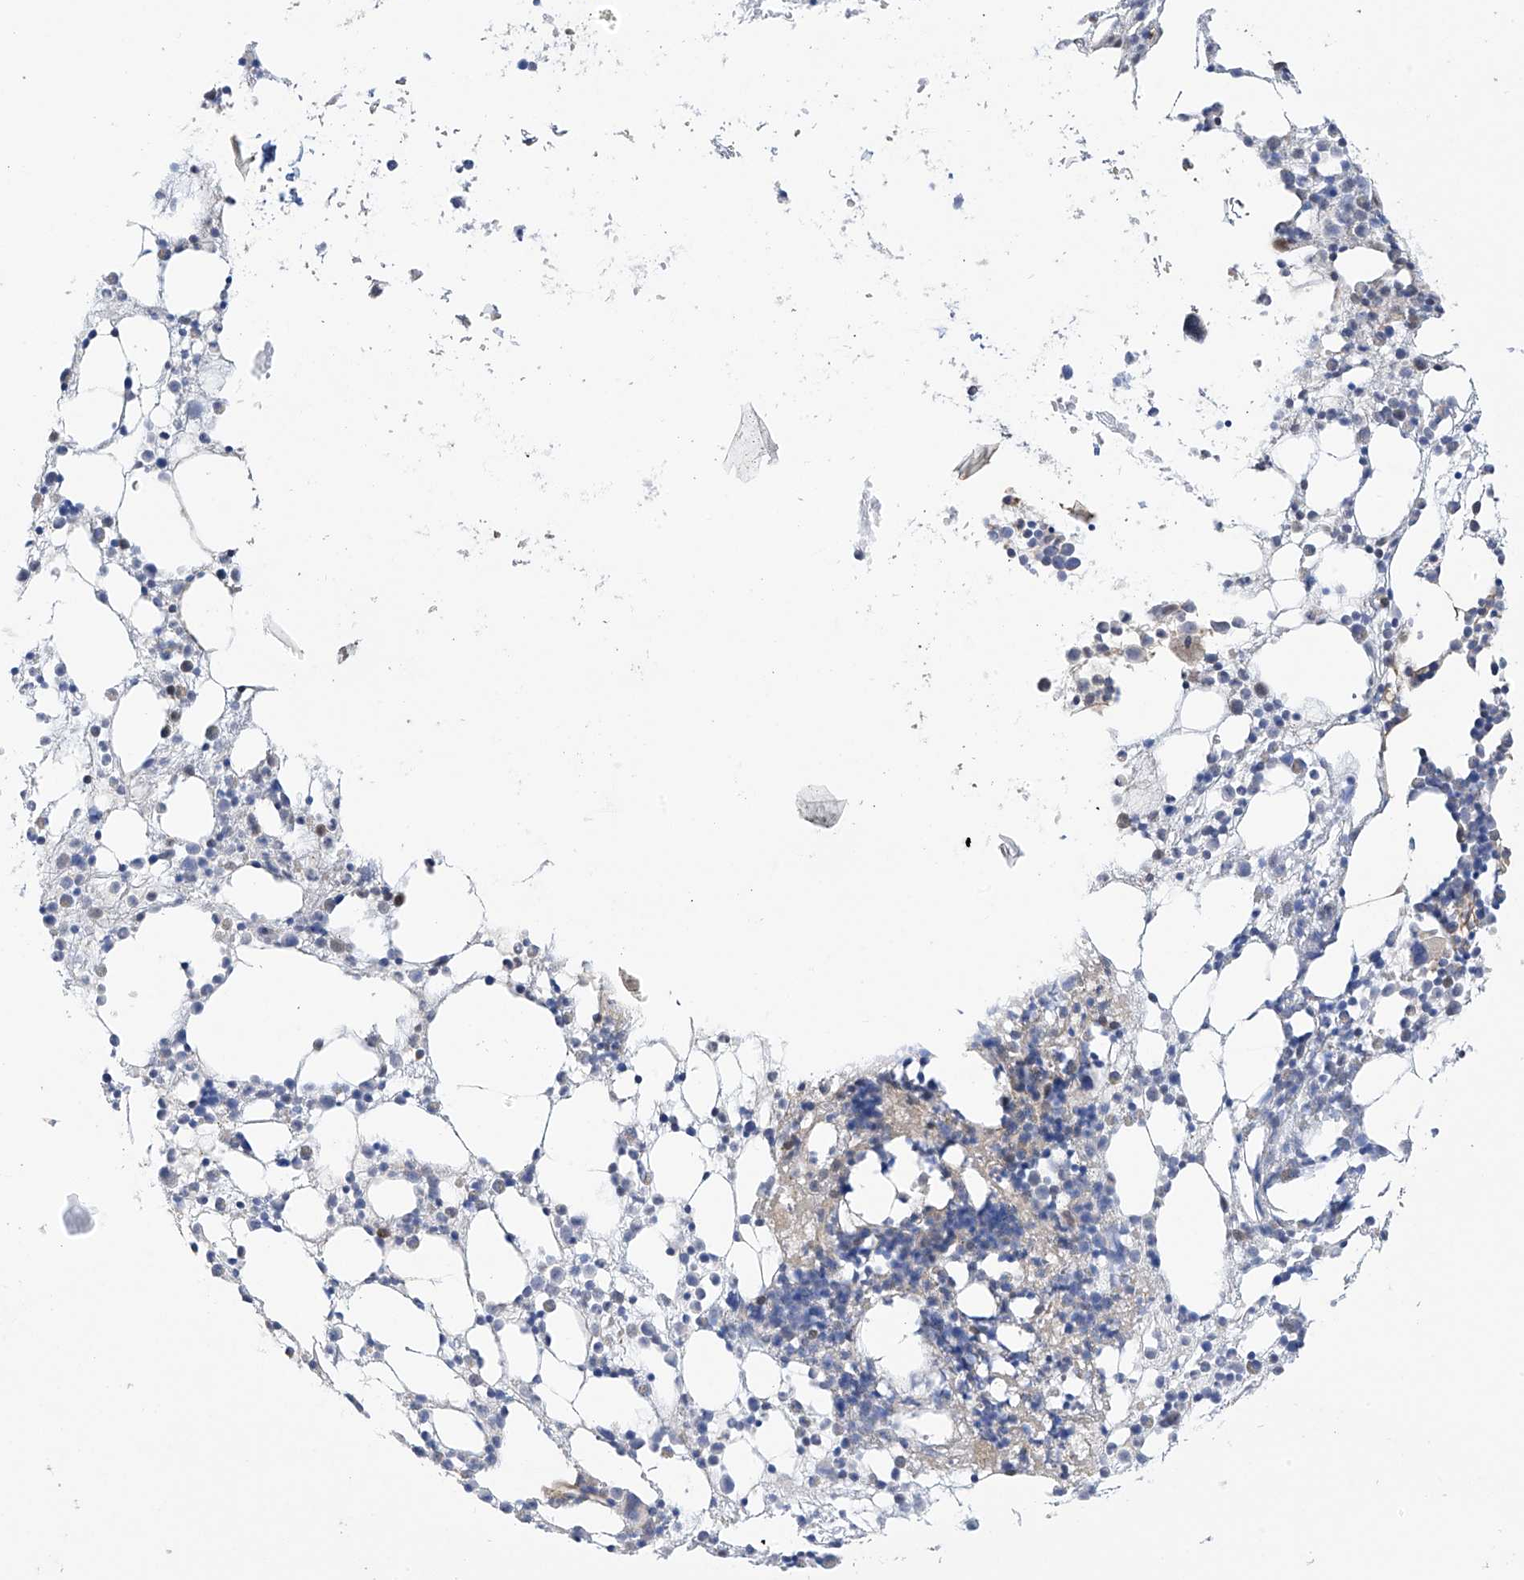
{"staining": {"intensity": "negative", "quantity": "none", "location": "none"}, "tissue": "bone marrow", "cell_type": "Hematopoietic cells", "image_type": "normal", "snomed": [{"axis": "morphology", "description": "Normal tissue, NOS"}, {"axis": "topography", "description": "Bone marrow"}], "caption": "Immunohistochemical staining of normal bone marrow exhibits no significant positivity in hematopoietic cells.", "gene": "ZNF641", "patient": {"sex": "female", "age": 57}}